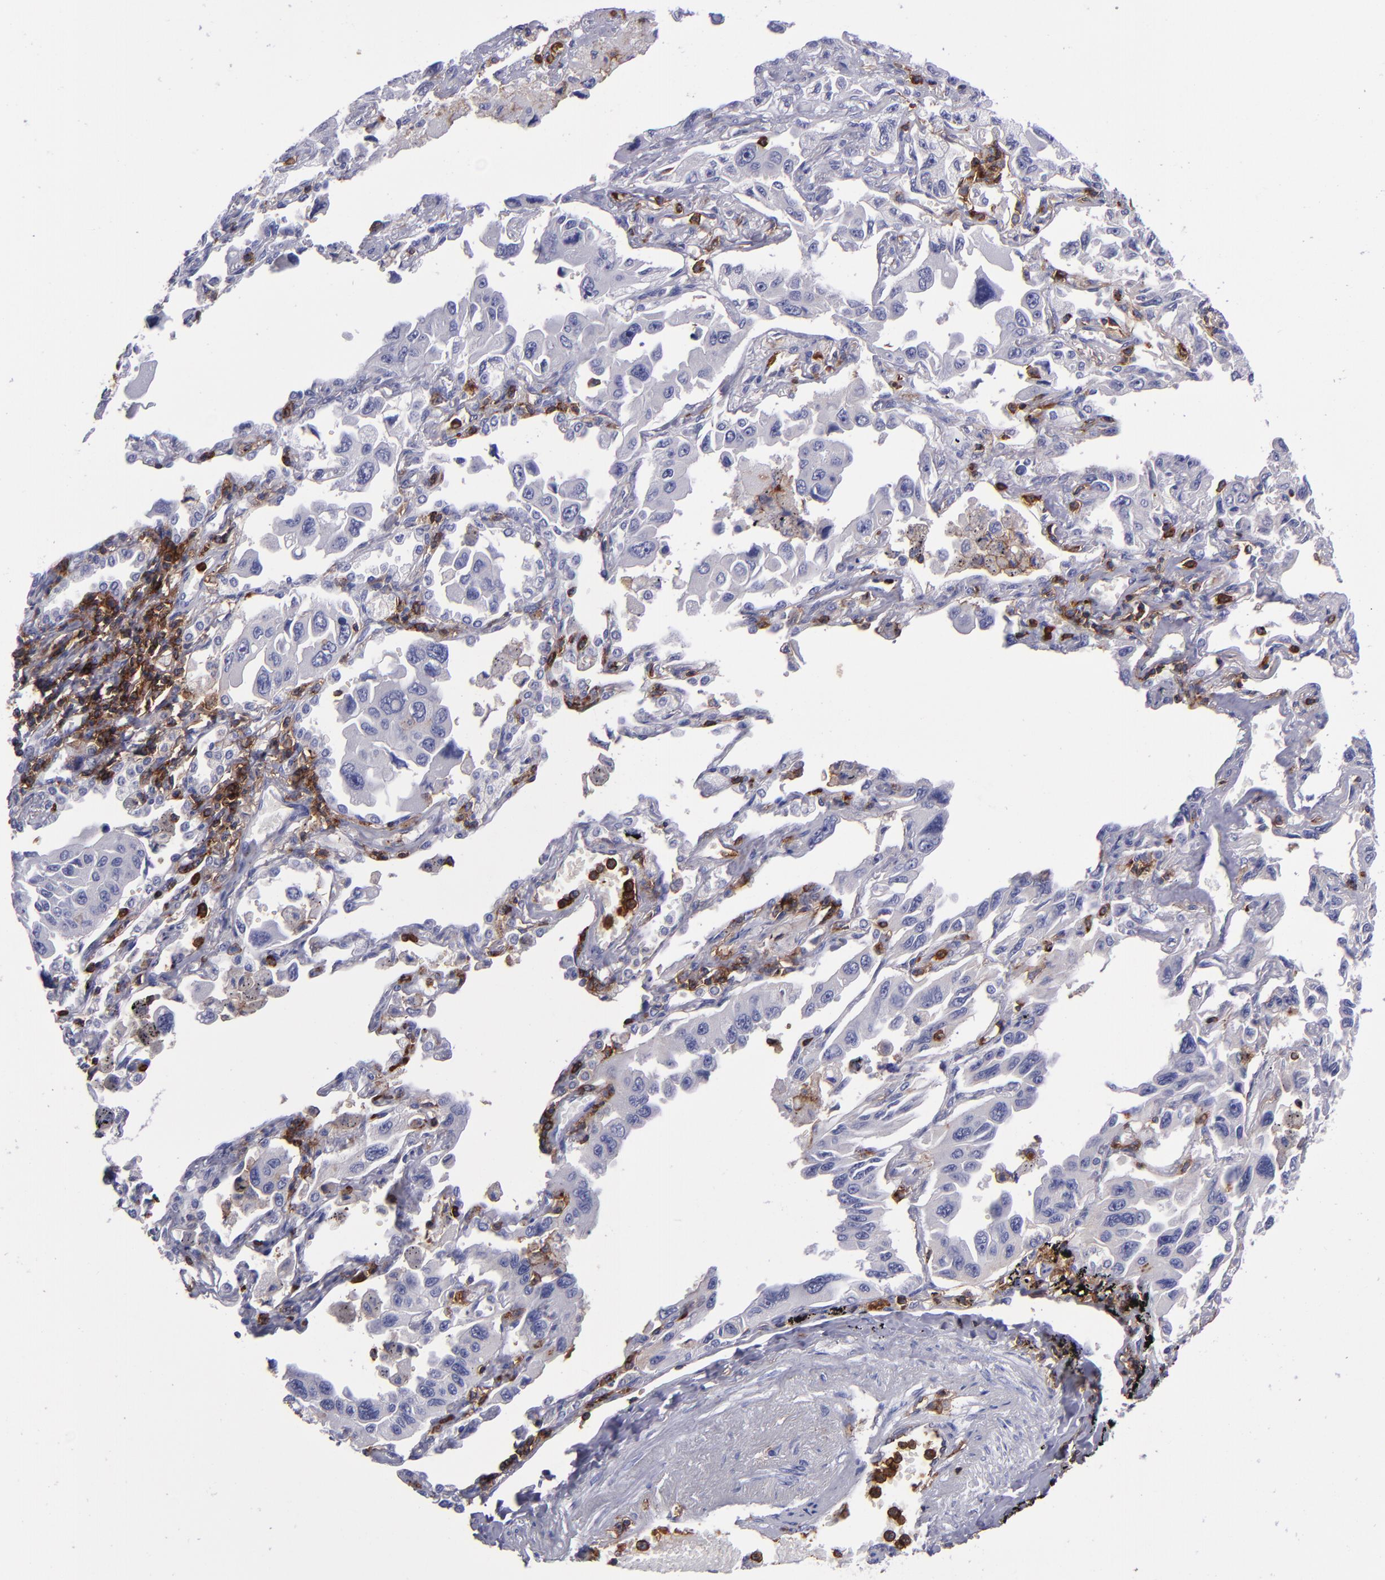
{"staining": {"intensity": "negative", "quantity": "none", "location": "none"}, "tissue": "lung cancer", "cell_type": "Tumor cells", "image_type": "cancer", "snomed": [{"axis": "morphology", "description": "Adenocarcinoma, NOS"}, {"axis": "topography", "description": "Lung"}], "caption": "Tumor cells are negative for brown protein staining in lung adenocarcinoma.", "gene": "ICAM3", "patient": {"sex": "male", "age": 64}}